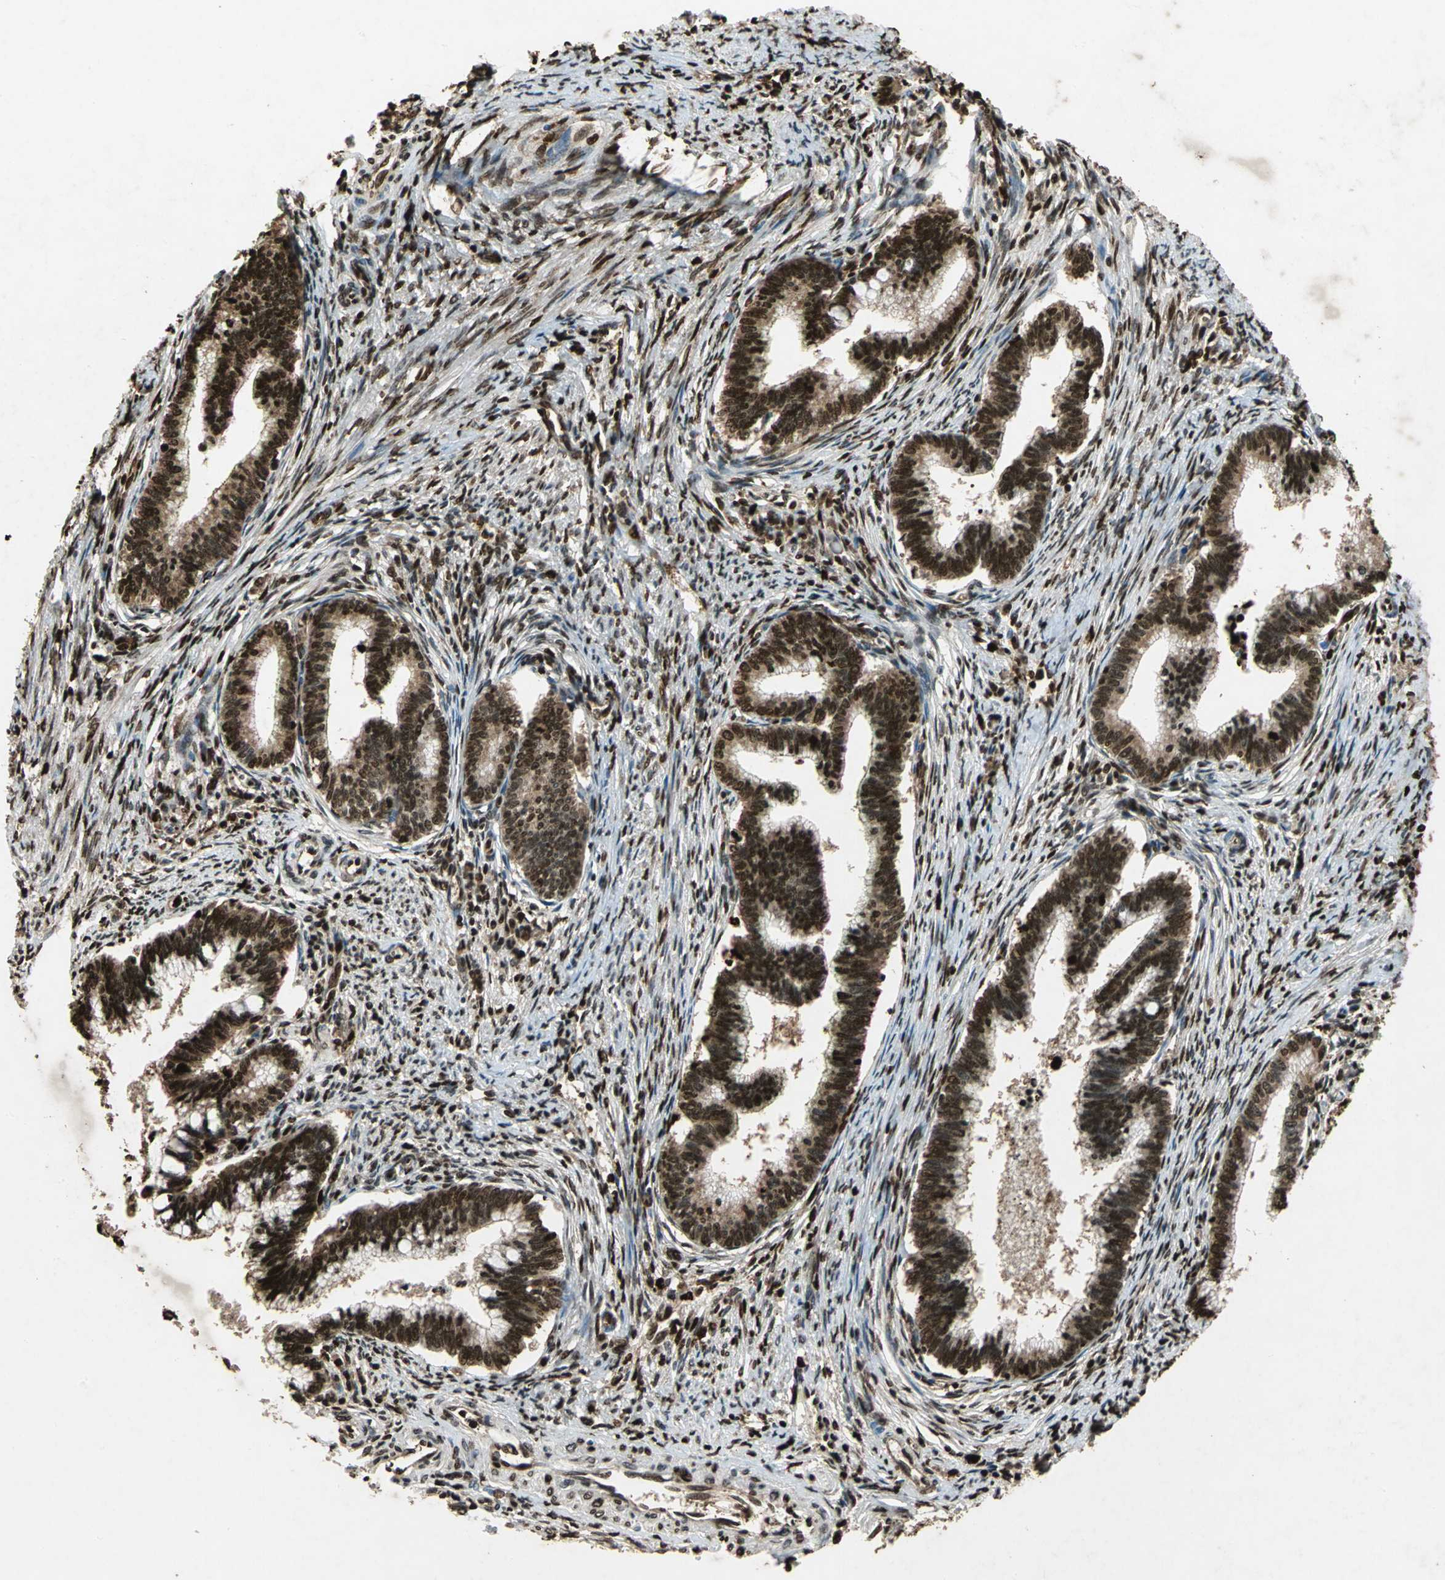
{"staining": {"intensity": "strong", "quantity": ">75%", "location": "cytoplasmic/membranous,nuclear"}, "tissue": "cervical cancer", "cell_type": "Tumor cells", "image_type": "cancer", "snomed": [{"axis": "morphology", "description": "Adenocarcinoma, NOS"}, {"axis": "topography", "description": "Cervix"}], "caption": "Immunohistochemistry (DAB) staining of adenocarcinoma (cervical) reveals strong cytoplasmic/membranous and nuclear protein positivity in about >75% of tumor cells. Nuclei are stained in blue.", "gene": "ANP32A", "patient": {"sex": "female", "age": 36}}